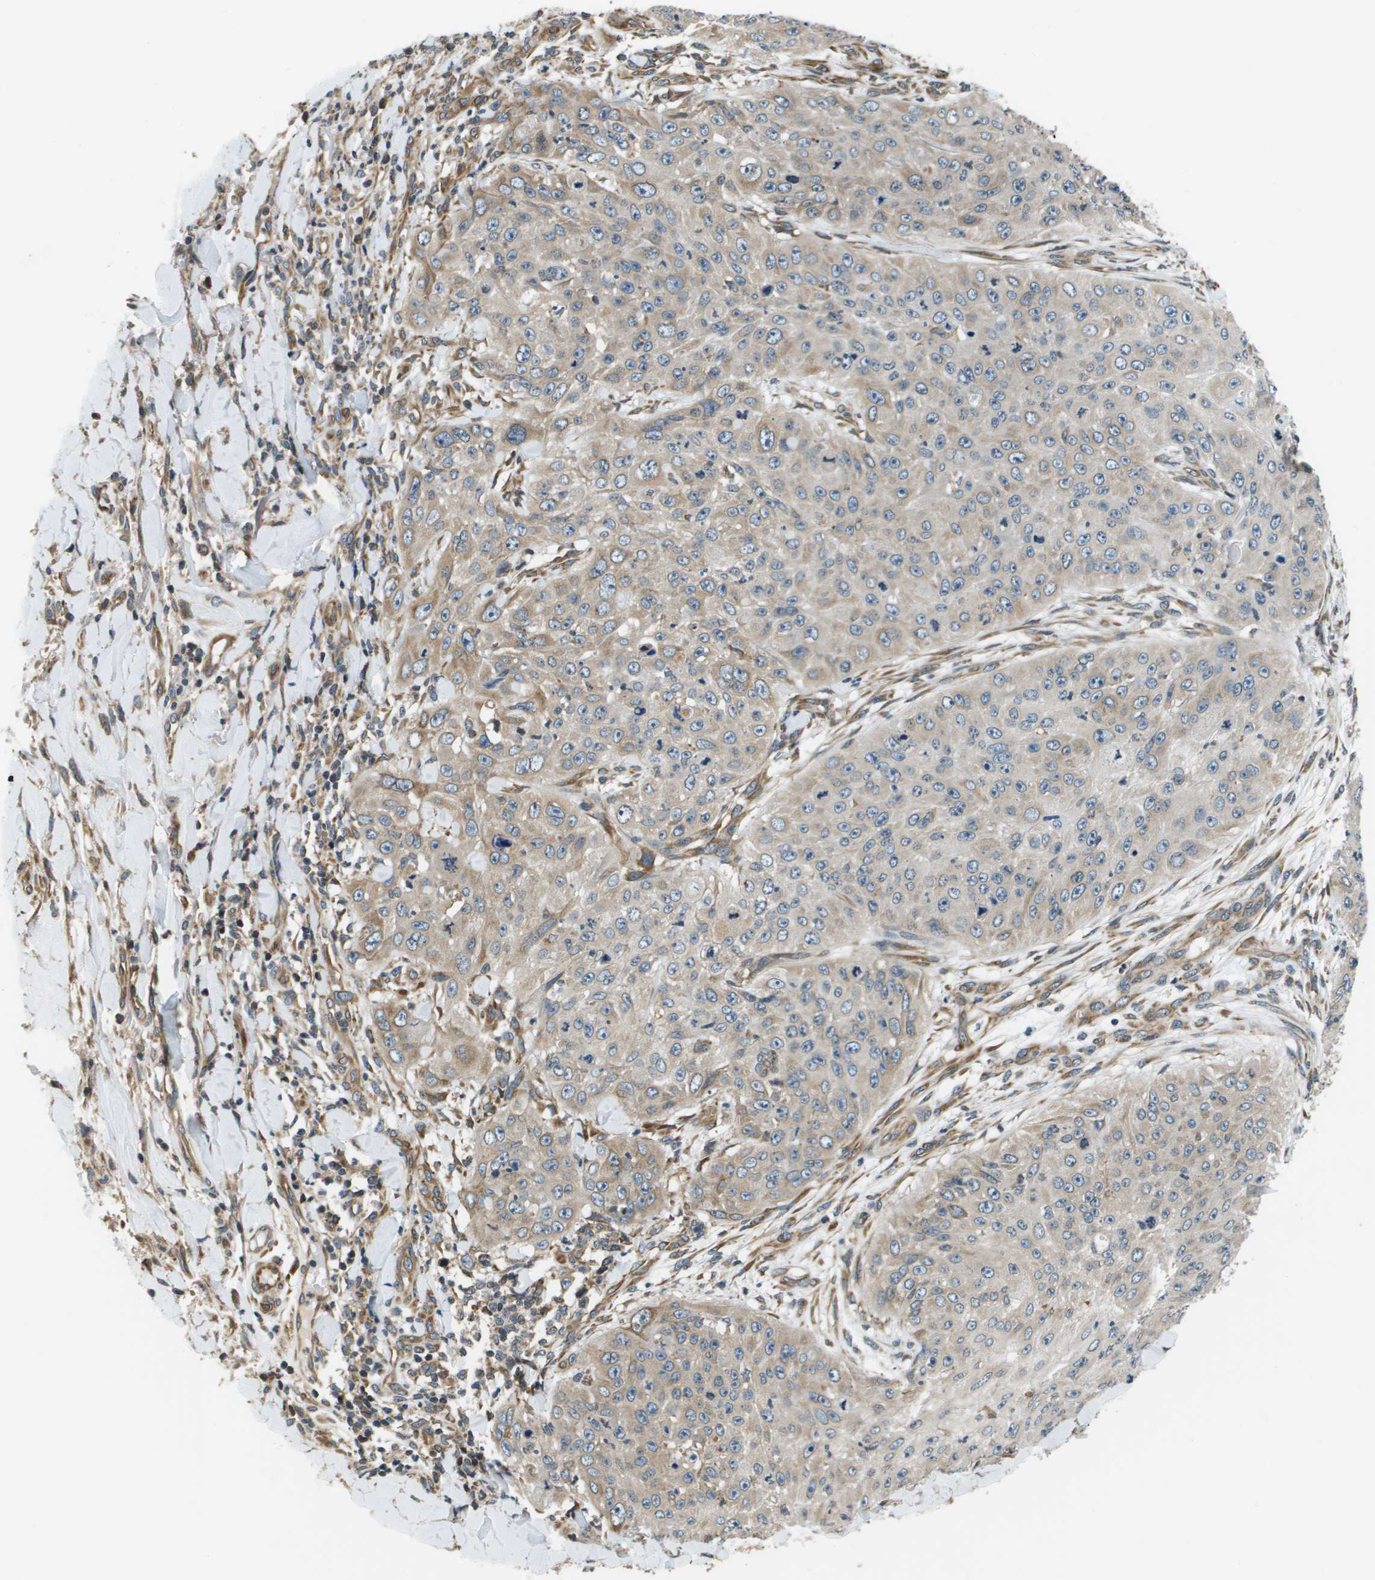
{"staining": {"intensity": "weak", "quantity": "<25%", "location": "cytoplasmic/membranous"}, "tissue": "skin cancer", "cell_type": "Tumor cells", "image_type": "cancer", "snomed": [{"axis": "morphology", "description": "Squamous cell carcinoma, NOS"}, {"axis": "topography", "description": "Skin"}], "caption": "Immunohistochemistry (IHC) photomicrograph of human skin squamous cell carcinoma stained for a protein (brown), which reveals no staining in tumor cells. (DAB (3,3'-diaminobenzidine) IHC visualized using brightfield microscopy, high magnification).", "gene": "SEC62", "patient": {"sex": "female", "age": 80}}